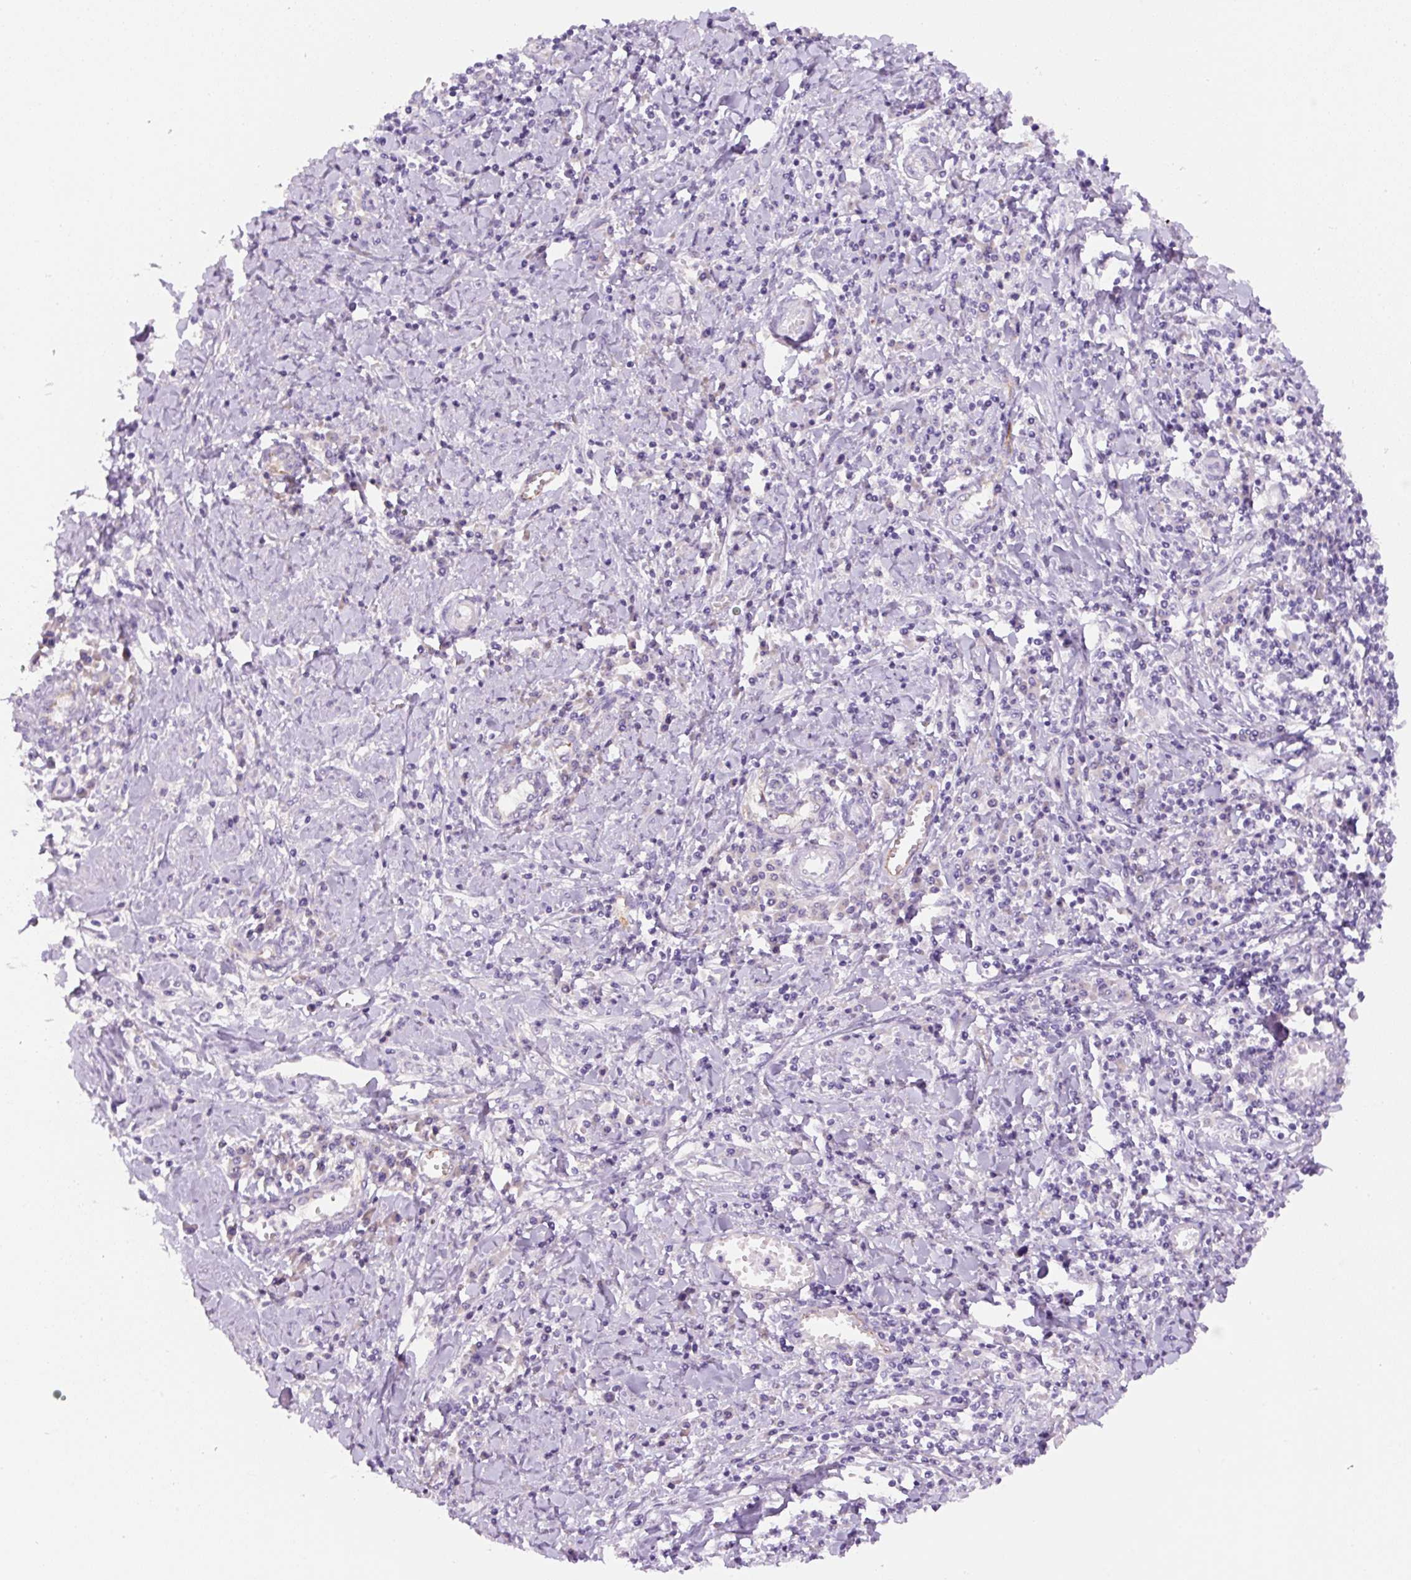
{"staining": {"intensity": "negative", "quantity": "none", "location": "none"}, "tissue": "cervical cancer", "cell_type": "Tumor cells", "image_type": "cancer", "snomed": [{"axis": "morphology", "description": "Squamous cell carcinoma, NOS"}, {"axis": "topography", "description": "Cervix"}], "caption": "Immunohistochemistry (IHC) photomicrograph of human cervical squamous cell carcinoma stained for a protein (brown), which reveals no positivity in tumor cells. (Stains: DAB IHC with hematoxylin counter stain, Microscopy: brightfield microscopy at high magnification).", "gene": "RSPO4", "patient": {"sex": "female", "age": 32}}